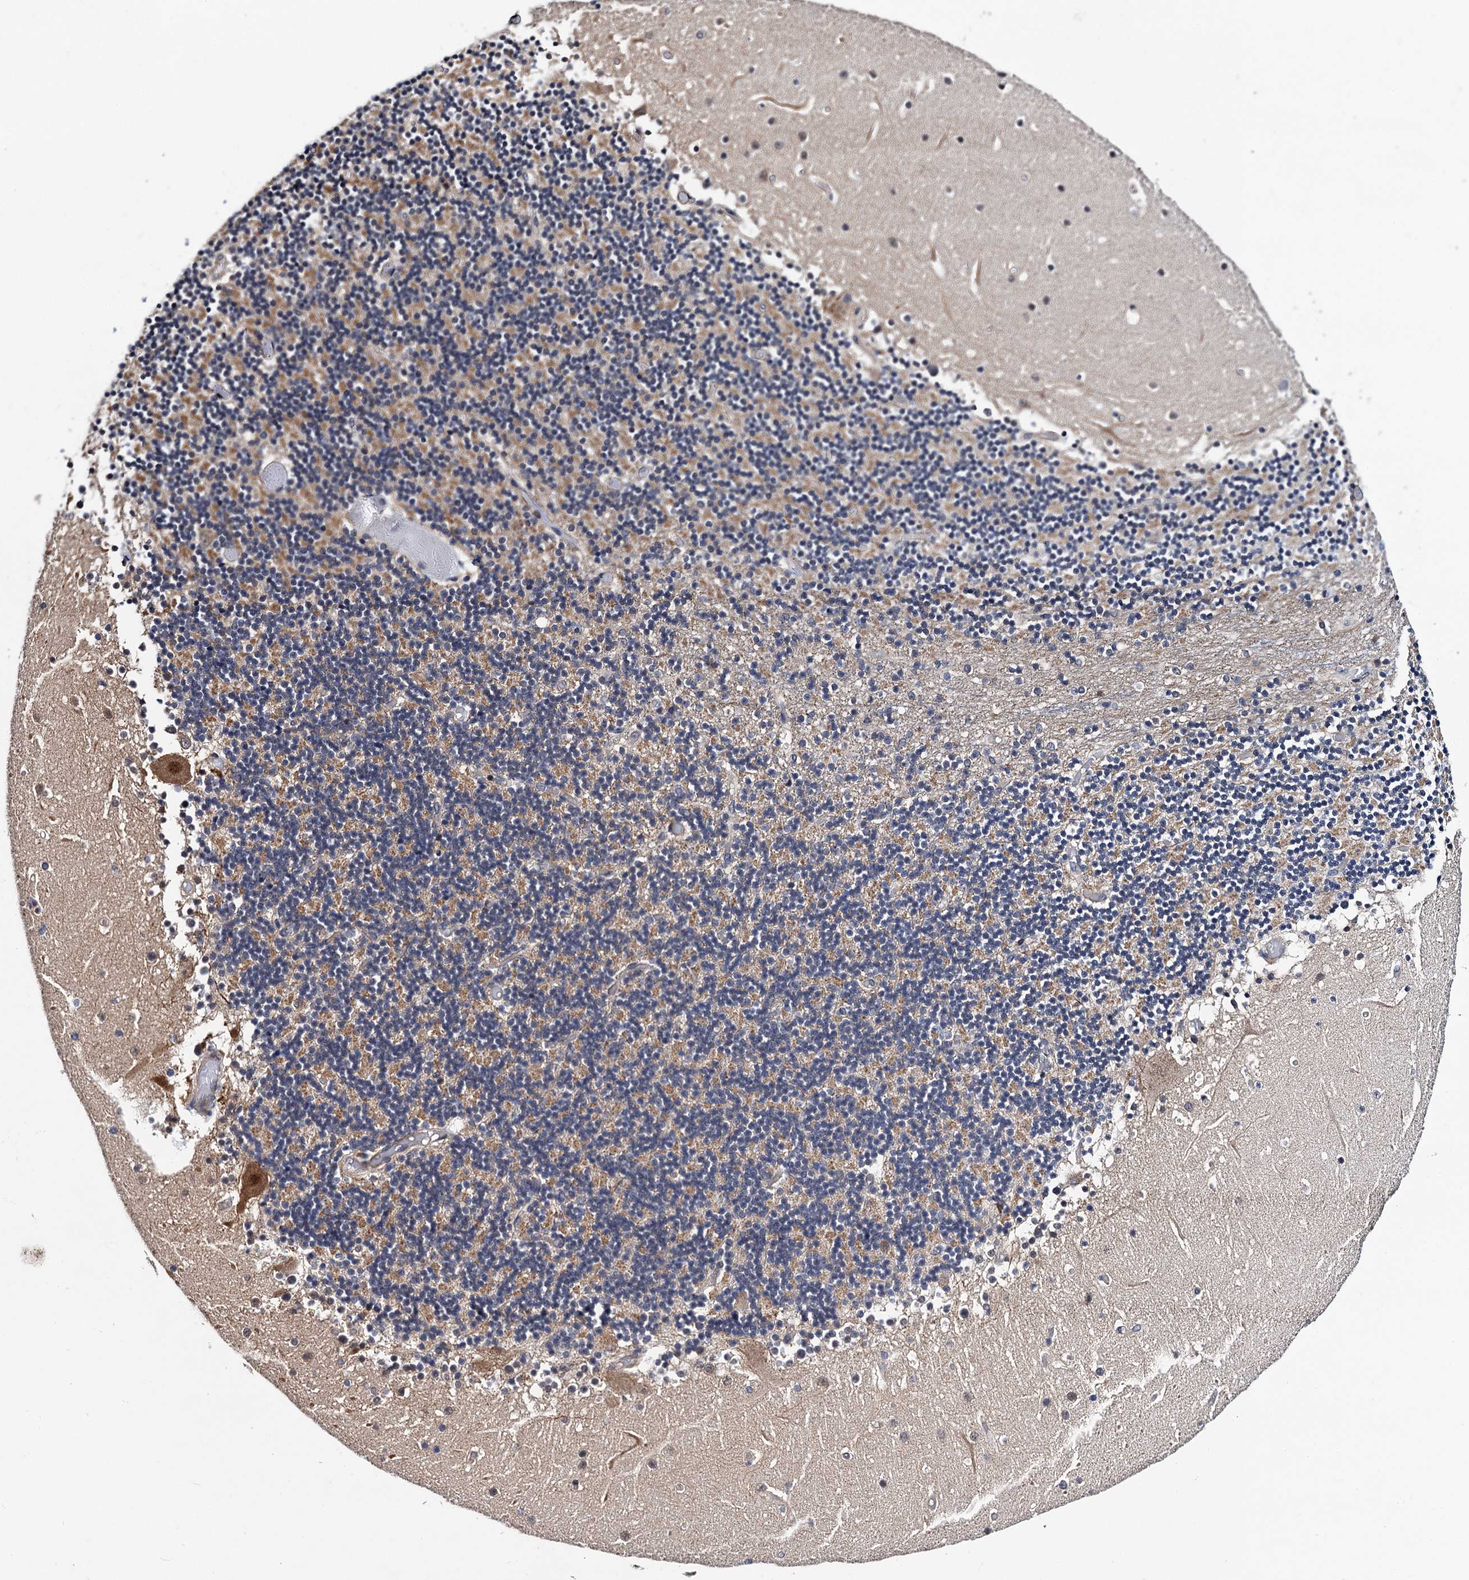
{"staining": {"intensity": "moderate", "quantity": "25%-75%", "location": "cytoplasmic/membranous"}, "tissue": "cerebellum", "cell_type": "Cells in granular layer", "image_type": "normal", "snomed": [{"axis": "morphology", "description": "Normal tissue, NOS"}, {"axis": "topography", "description": "Cerebellum"}], "caption": "DAB immunohistochemical staining of benign human cerebellum exhibits moderate cytoplasmic/membranous protein positivity in about 25%-75% of cells in granular layer.", "gene": "NAA16", "patient": {"sex": "female", "age": 28}}